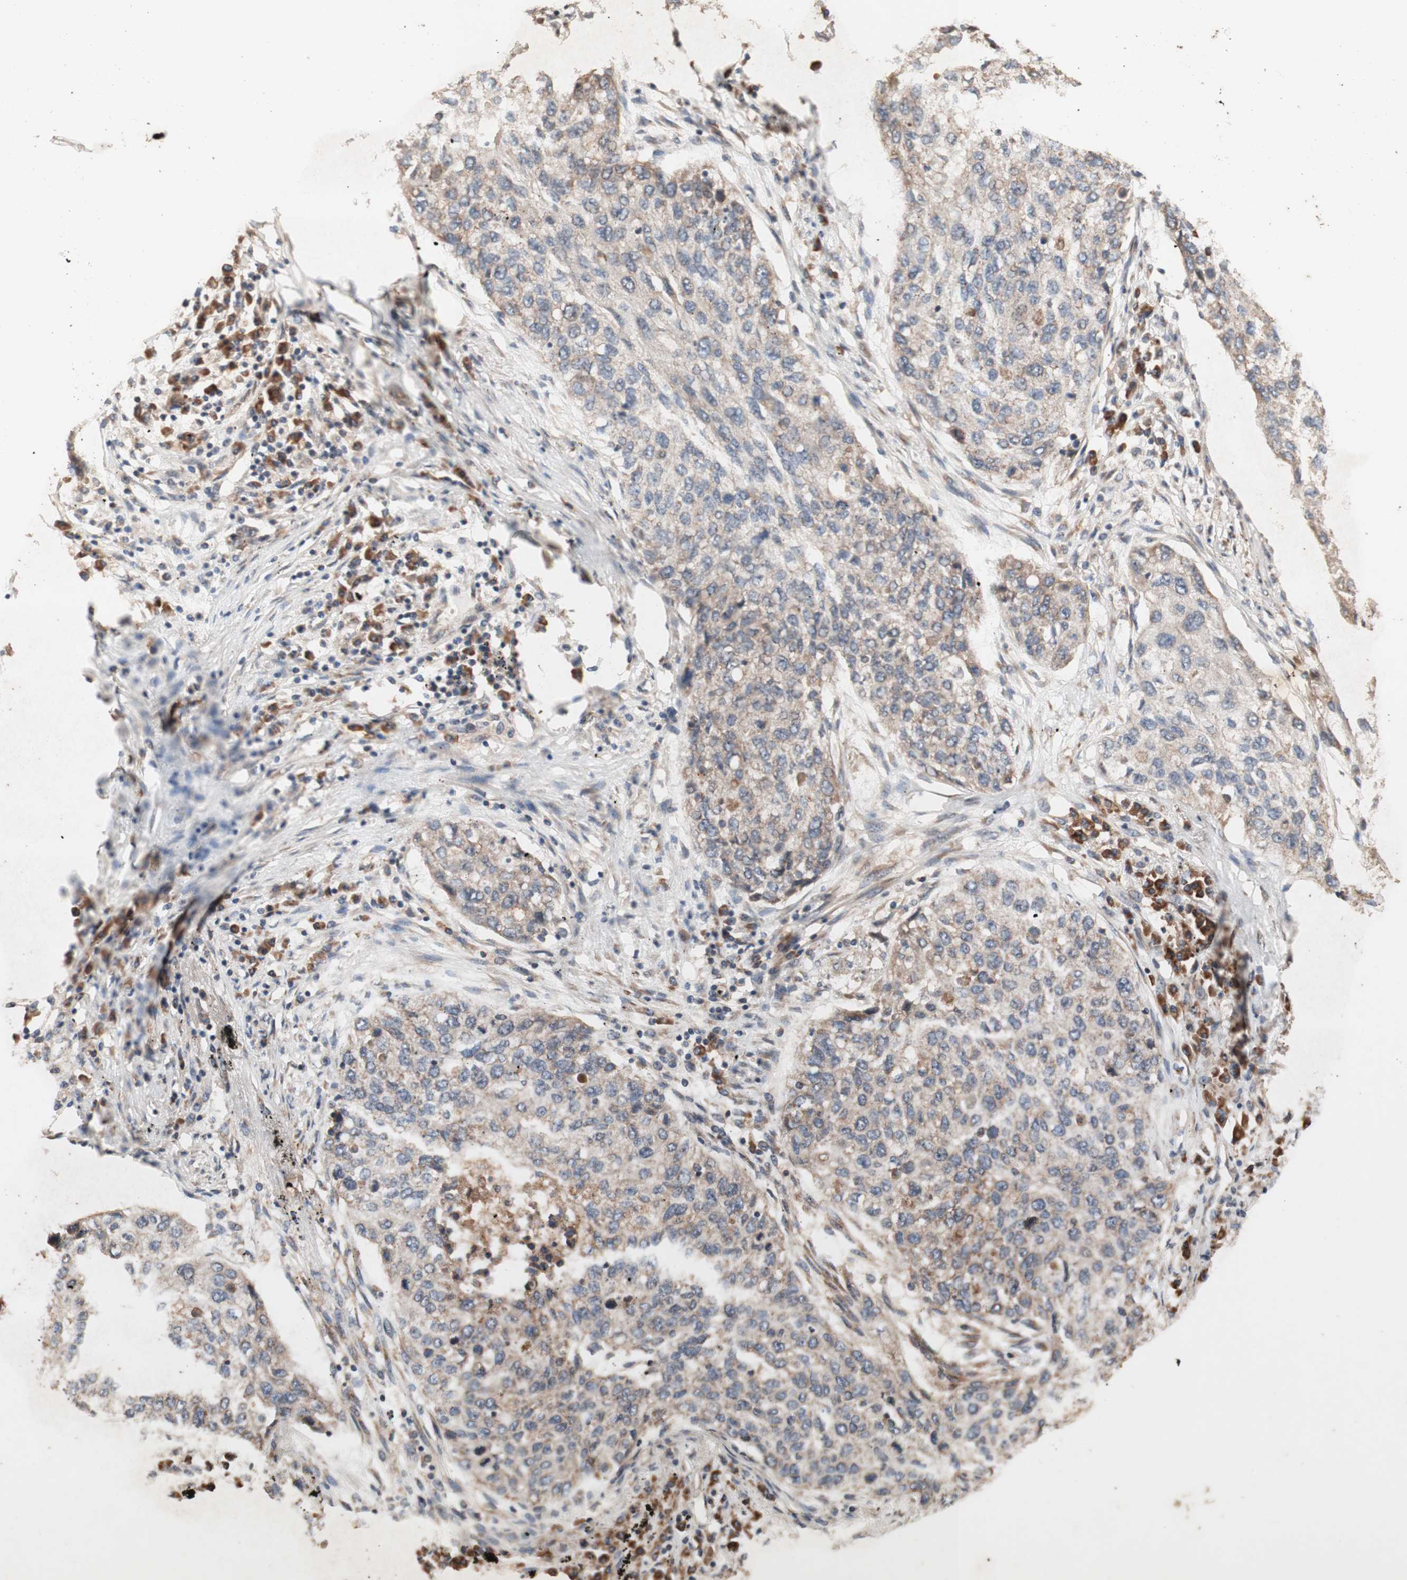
{"staining": {"intensity": "weak", "quantity": "25%-75%", "location": "cytoplasmic/membranous"}, "tissue": "lung cancer", "cell_type": "Tumor cells", "image_type": "cancer", "snomed": [{"axis": "morphology", "description": "Squamous cell carcinoma, NOS"}, {"axis": "topography", "description": "Lung"}], "caption": "Immunohistochemical staining of lung cancer displays low levels of weak cytoplasmic/membranous protein expression in approximately 25%-75% of tumor cells.", "gene": "DDOST", "patient": {"sex": "female", "age": 63}}